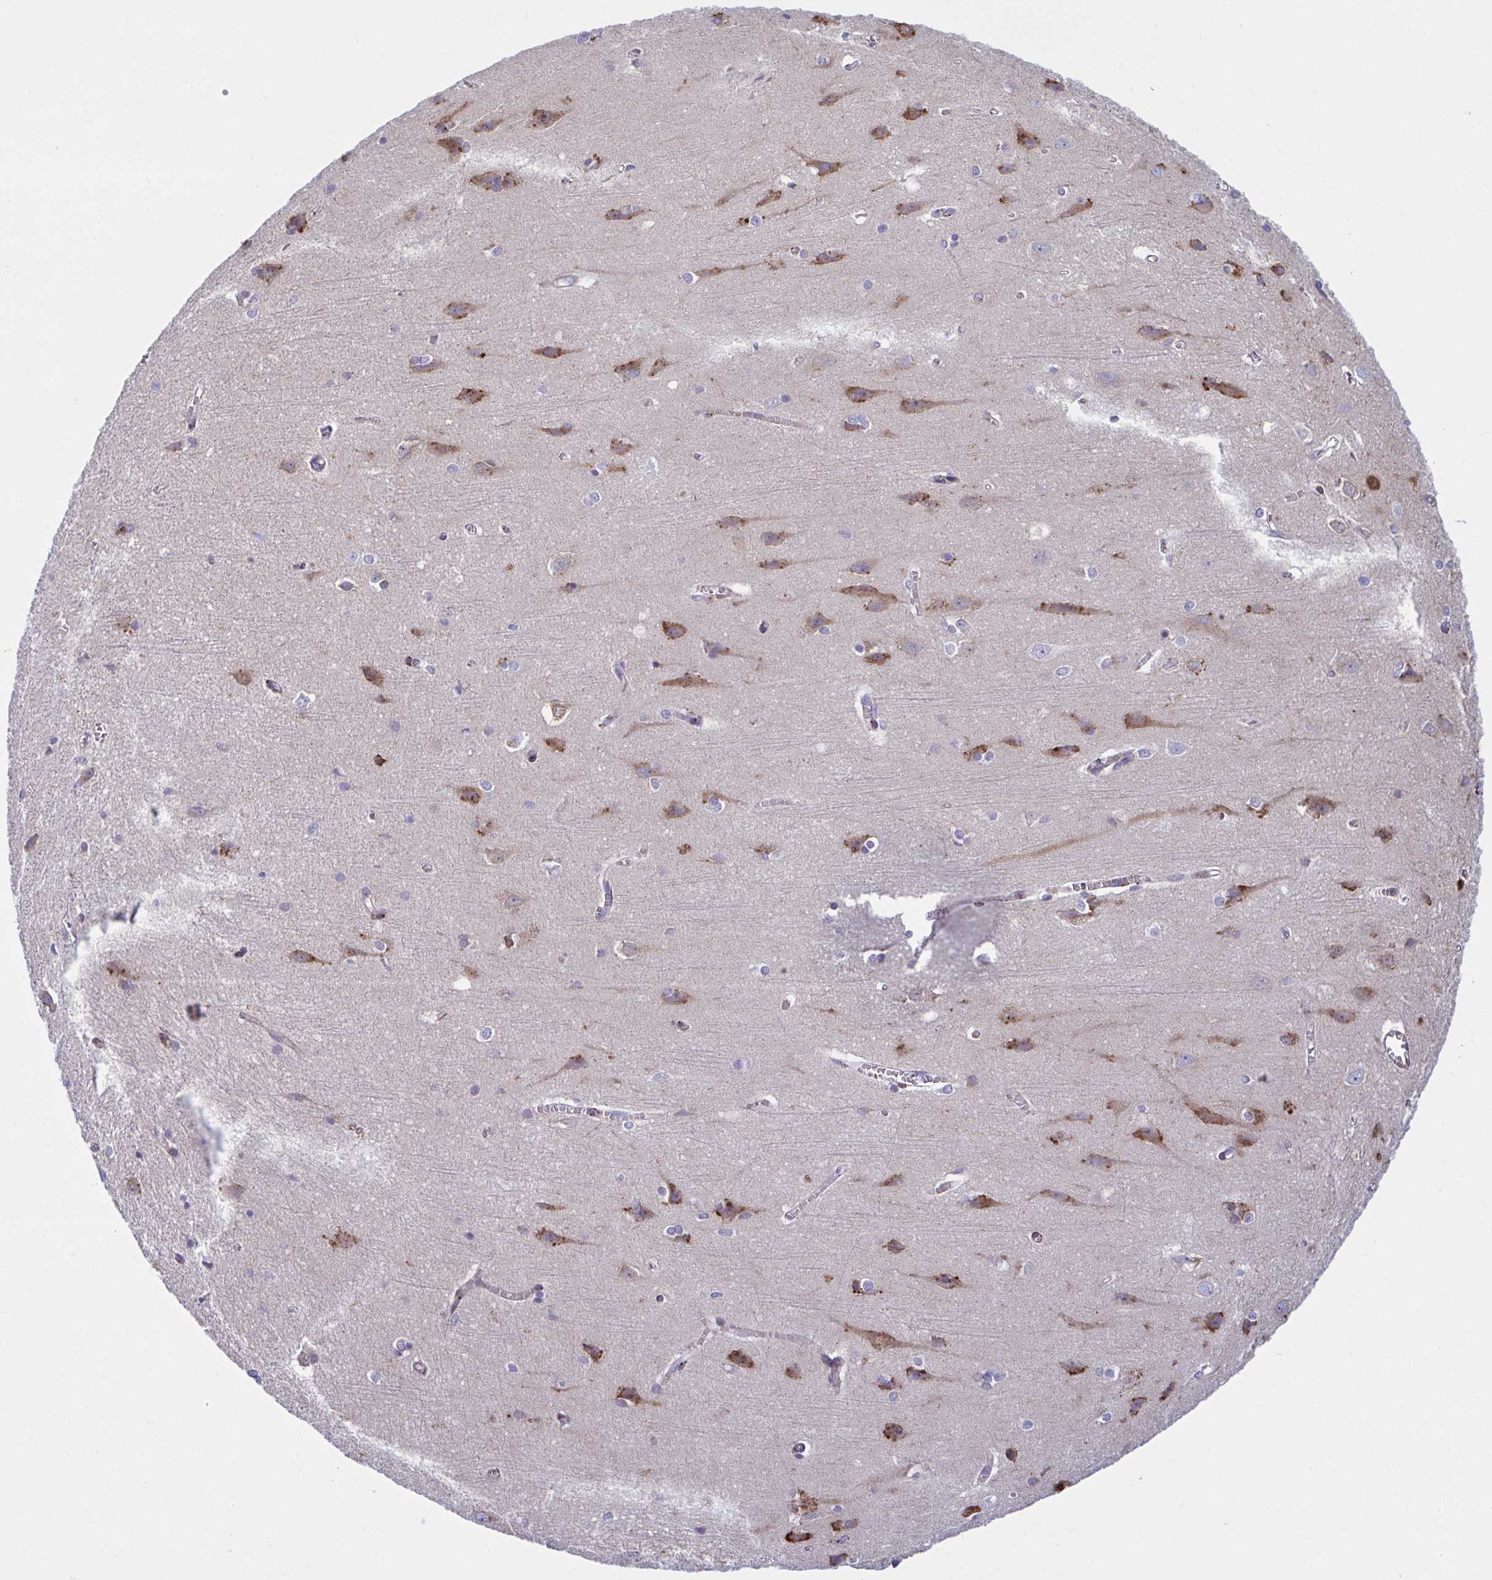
{"staining": {"intensity": "weak", "quantity": ">75%", "location": "cytoplasmic/membranous"}, "tissue": "cerebral cortex", "cell_type": "Endothelial cells", "image_type": "normal", "snomed": [{"axis": "morphology", "description": "Normal tissue, NOS"}, {"axis": "topography", "description": "Cerebral cortex"}], "caption": "Endothelial cells display weak cytoplasmic/membranous staining in approximately >75% of cells in unremarkable cerebral cortex. (Brightfield microscopy of DAB IHC at high magnification).", "gene": "PEAK3", "patient": {"sex": "male", "age": 37}}